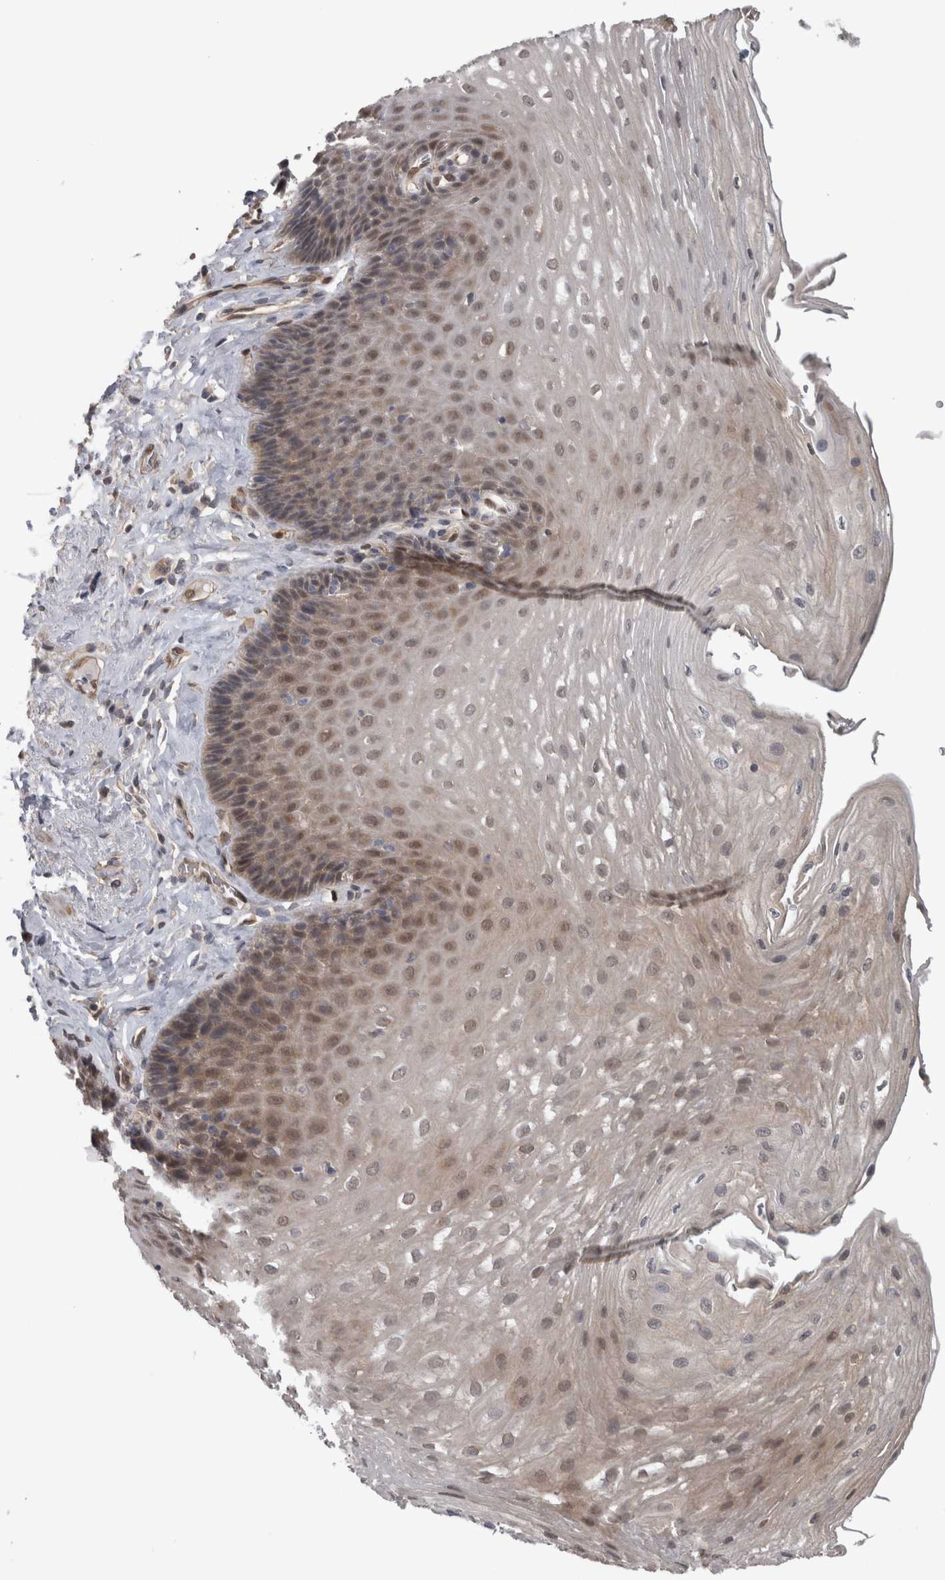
{"staining": {"intensity": "moderate", "quantity": "<25%", "location": "cytoplasmic/membranous,nuclear"}, "tissue": "esophagus", "cell_type": "Squamous epithelial cells", "image_type": "normal", "snomed": [{"axis": "morphology", "description": "Normal tissue, NOS"}, {"axis": "topography", "description": "Esophagus"}], "caption": "Protein analysis of benign esophagus demonstrates moderate cytoplasmic/membranous,nuclear staining in approximately <25% of squamous epithelial cells.", "gene": "NAPRT", "patient": {"sex": "female", "age": 66}}